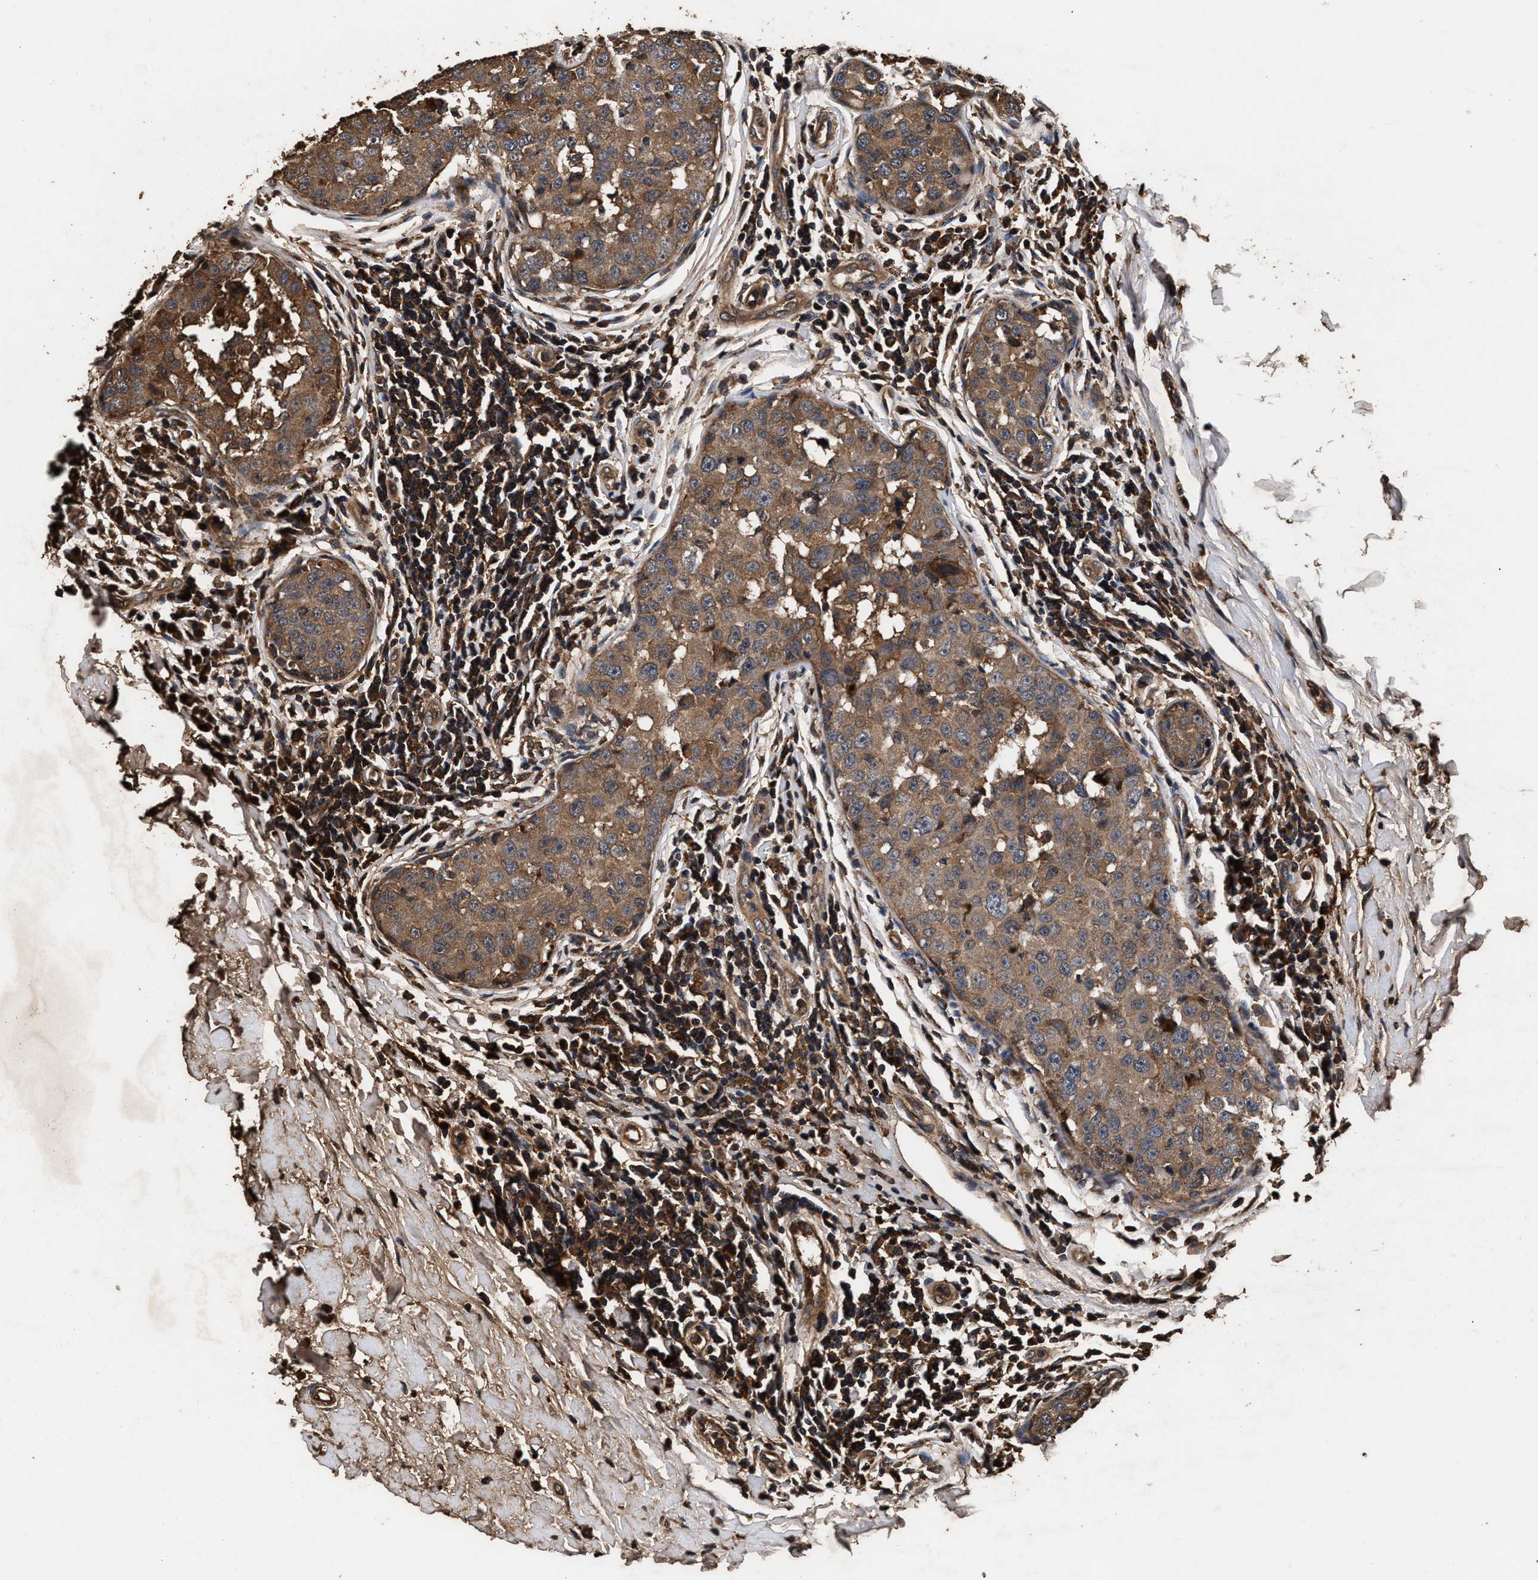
{"staining": {"intensity": "moderate", "quantity": ">75%", "location": "cytoplasmic/membranous"}, "tissue": "breast cancer", "cell_type": "Tumor cells", "image_type": "cancer", "snomed": [{"axis": "morphology", "description": "Duct carcinoma"}, {"axis": "topography", "description": "Breast"}], "caption": "Human breast cancer (infiltrating ductal carcinoma) stained for a protein (brown) exhibits moderate cytoplasmic/membranous positive staining in about >75% of tumor cells.", "gene": "KYAT1", "patient": {"sex": "female", "age": 27}}